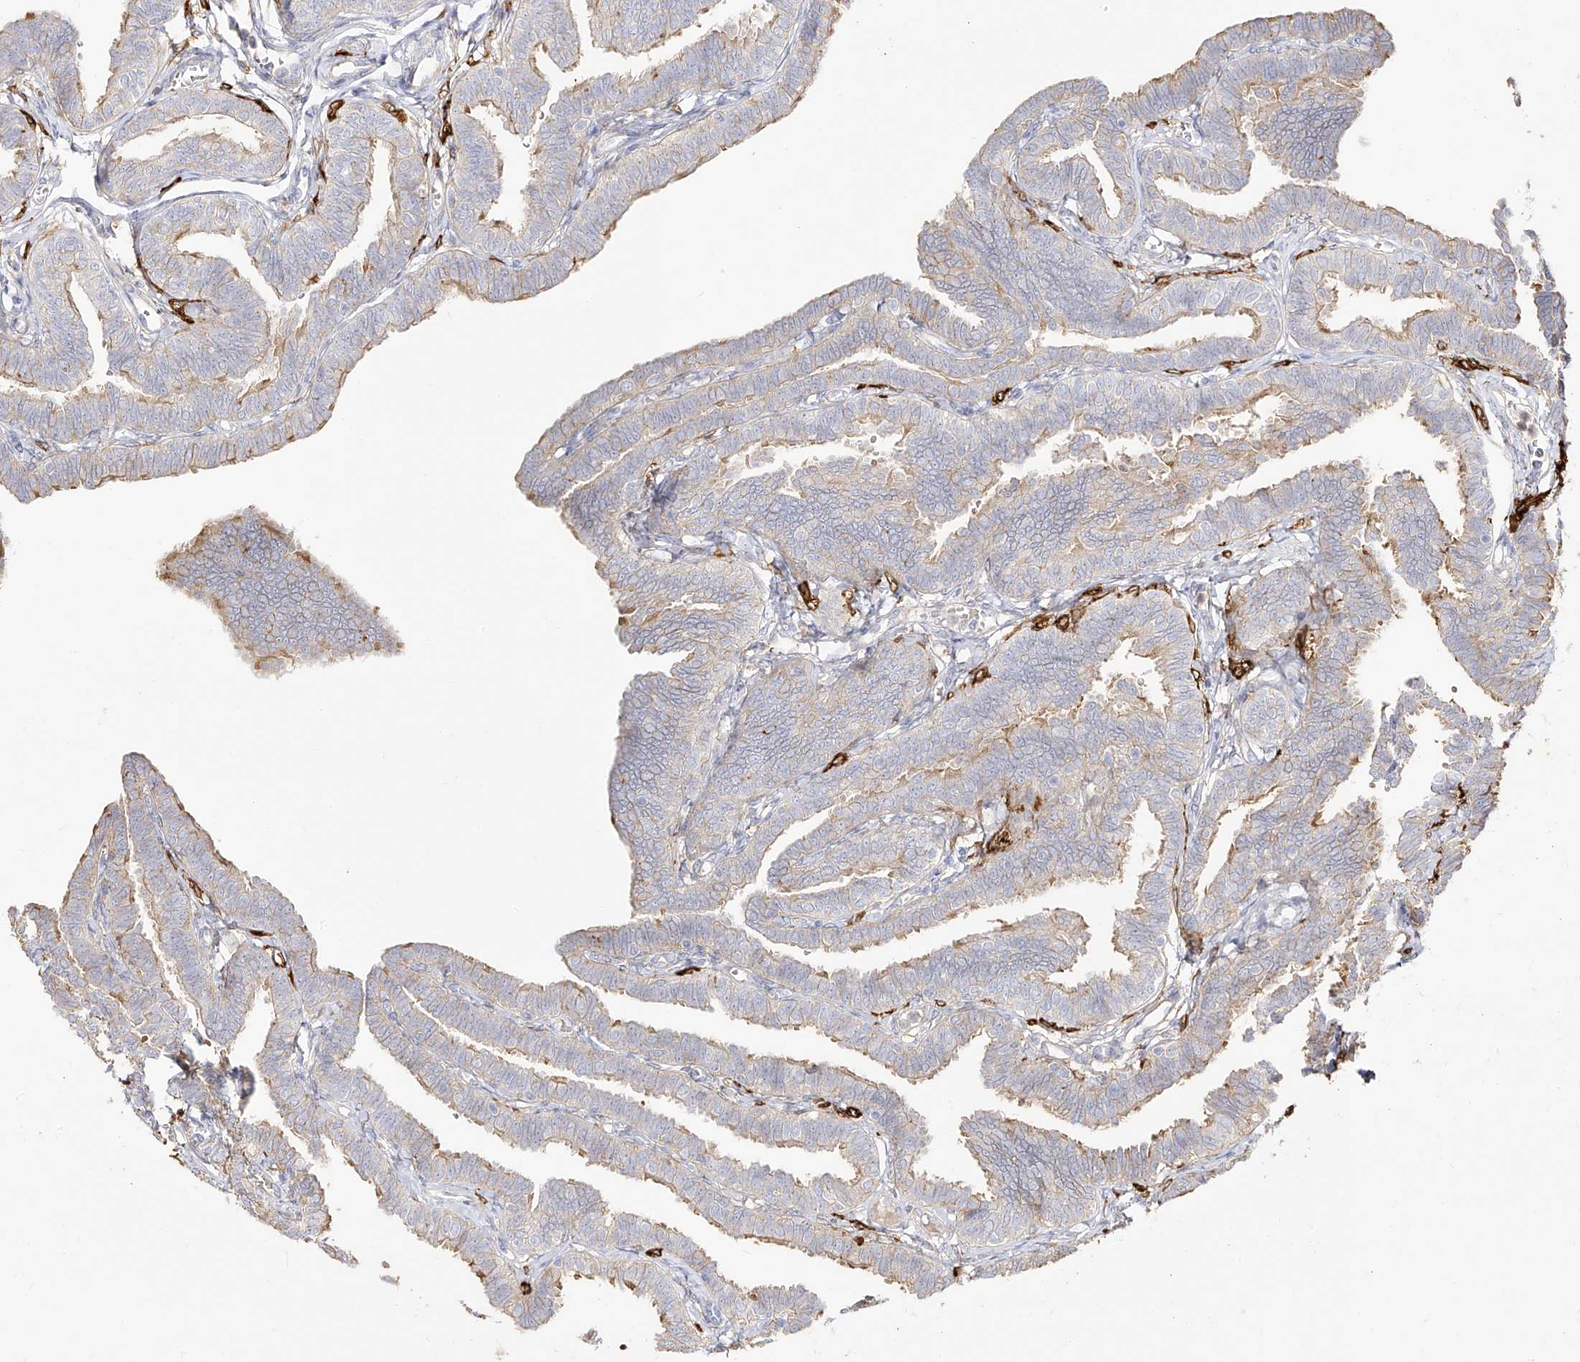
{"staining": {"intensity": "weak", "quantity": "25%-75%", "location": "cytoplasmic/membranous"}, "tissue": "fallopian tube", "cell_type": "Glandular cells", "image_type": "normal", "snomed": [{"axis": "morphology", "description": "Normal tissue, NOS"}, {"axis": "topography", "description": "Fallopian tube"}, {"axis": "topography", "description": "Ovary"}], "caption": "Immunohistochemical staining of benign human fallopian tube exhibits 25%-75% levels of weak cytoplasmic/membranous protein positivity in about 25%-75% of glandular cells.", "gene": "ZGRF1", "patient": {"sex": "female", "age": 23}}